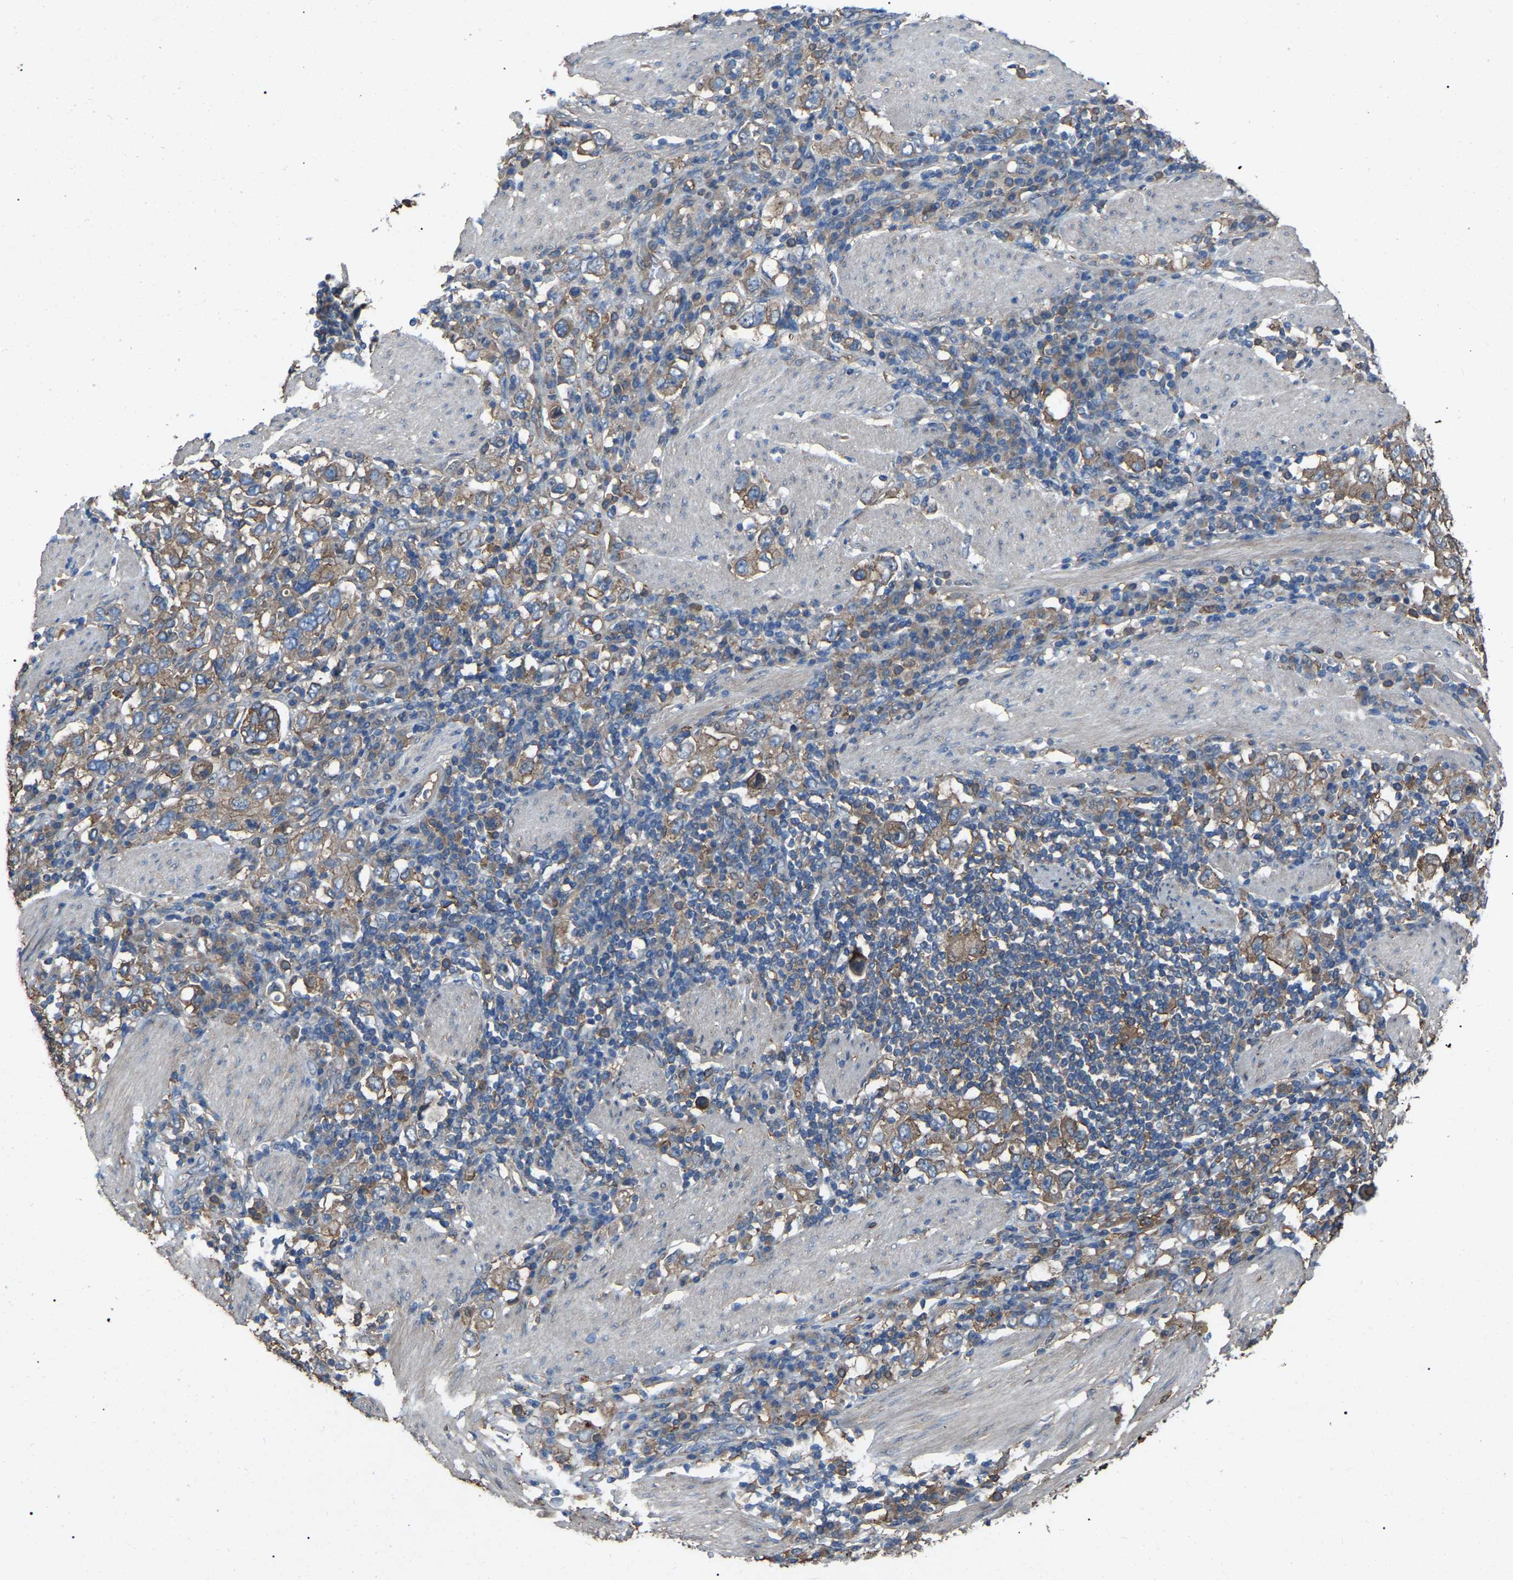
{"staining": {"intensity": "moderate", "quantity": ">75%", "location": "cytoplasmic/membranous"}, "tissue": "stomach cancer", "cell_type": "Tumor cells", "image_type": "cancer", "snomed": [{"axis": "morphology", "description": "Adenocarcinoma, NOS"}, {"axis": "topography", "description": "Stomach, upper"}], "caption": "This micrograph reveals adenocarcinoma (stomach) stained with immunohistochemistry to label a protein in brown. The cytoplasmic/membranous of tumor cells show moderate positivity for the protein. Nuclei are counter-stained blue.", "gene": "AIMP1", "patient": {"sex": "male", "age": 62}}